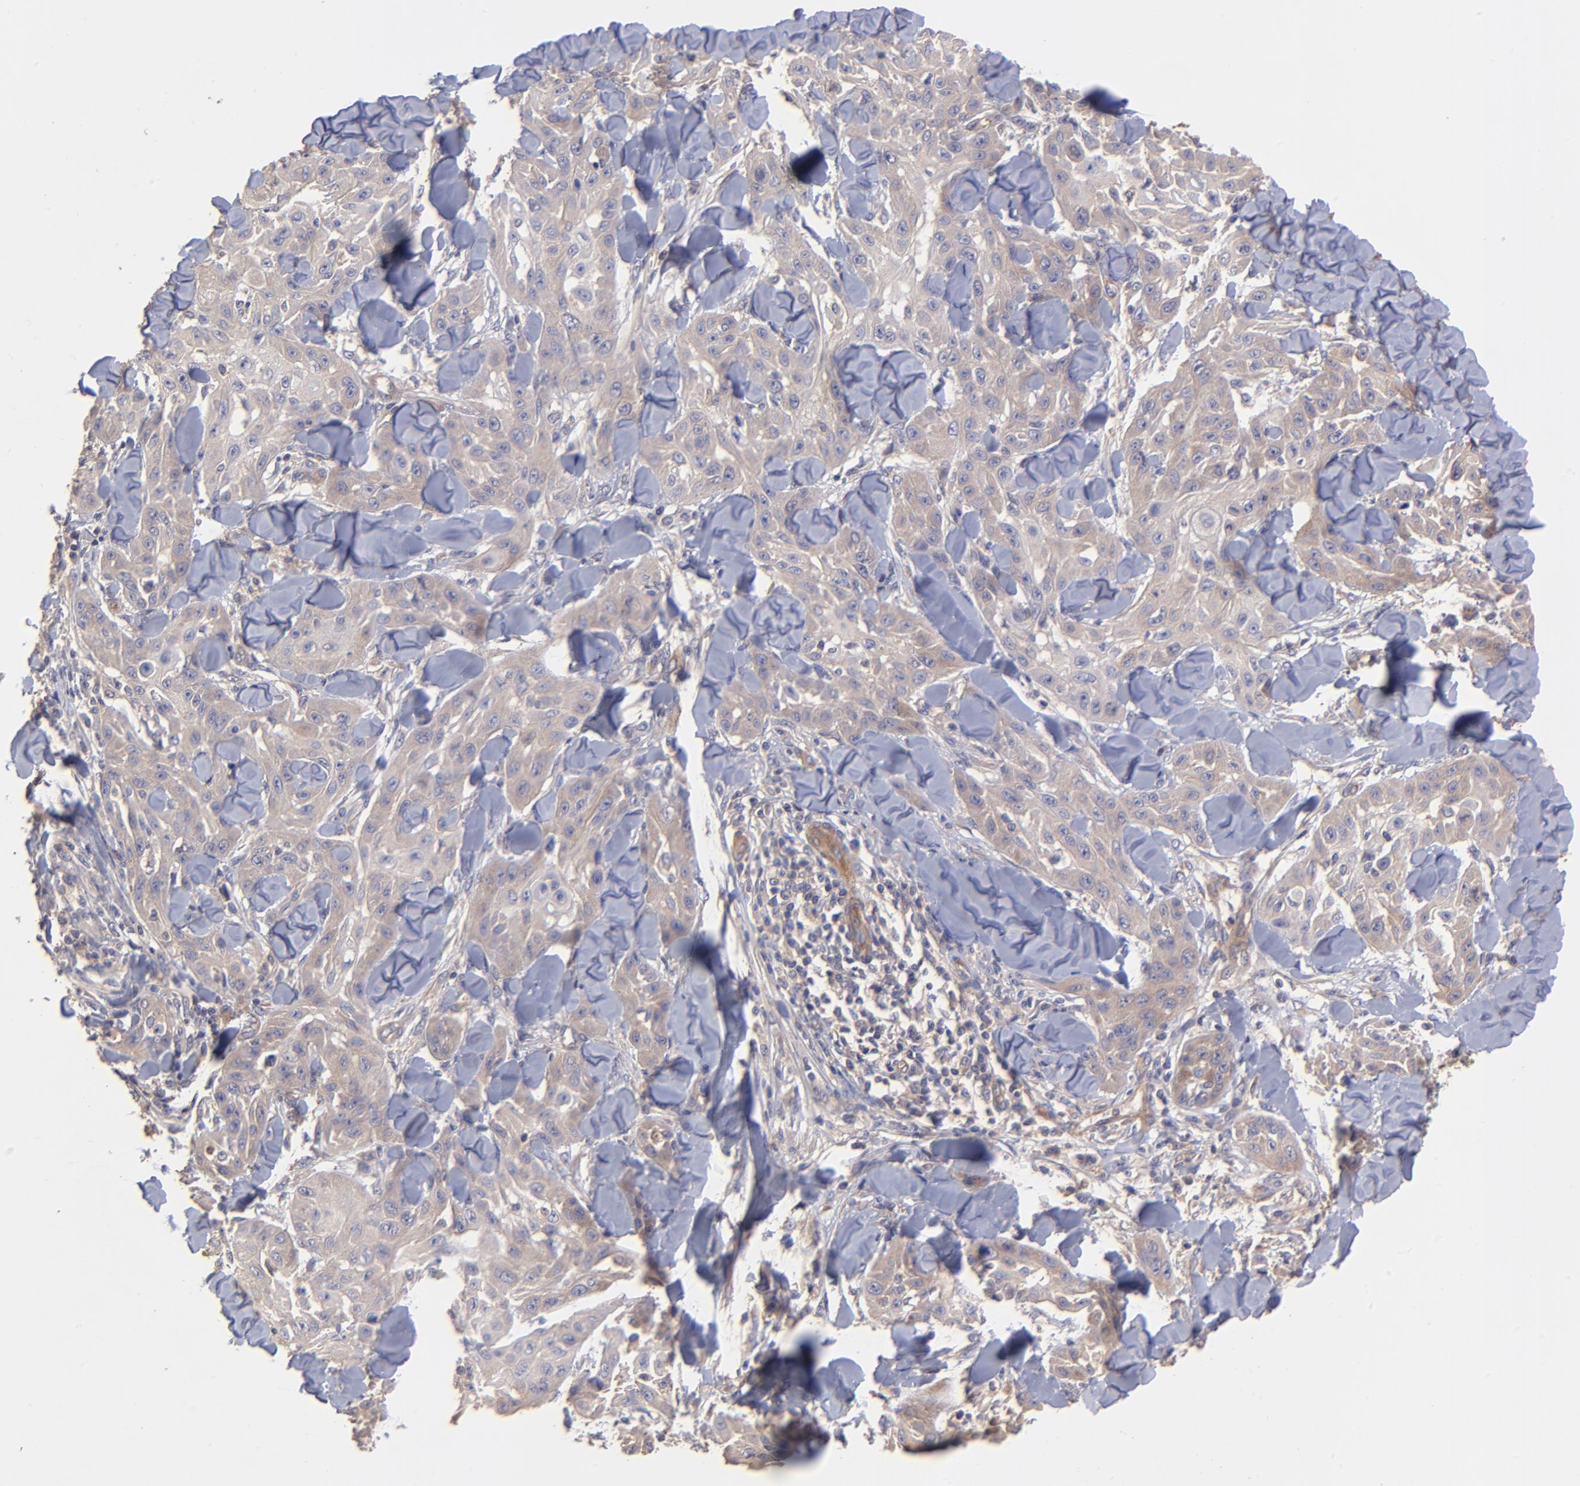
{"staining": {"intensity": "weak", "quantity": "<25%", "location": "cytoplasmic/membranous"}, "tissue": "skin cancer", "cell_type": "Tumor cells", "image_type": "cancer", "snomed": [{"axis": "morphology", "description": "Squamous cell carcinoma, NOS"}, {"axis": "topography", "description": "Skin"}], "caption": "High power microscopy photomicrograph of an immunohistochemistry image of squamous cell carcinoma (skin), revealing no significant expression in tumor cells. Nuclei are stained in blue.", "gene": "ASB7", "patient": {"sex": "male", "age": 24}}